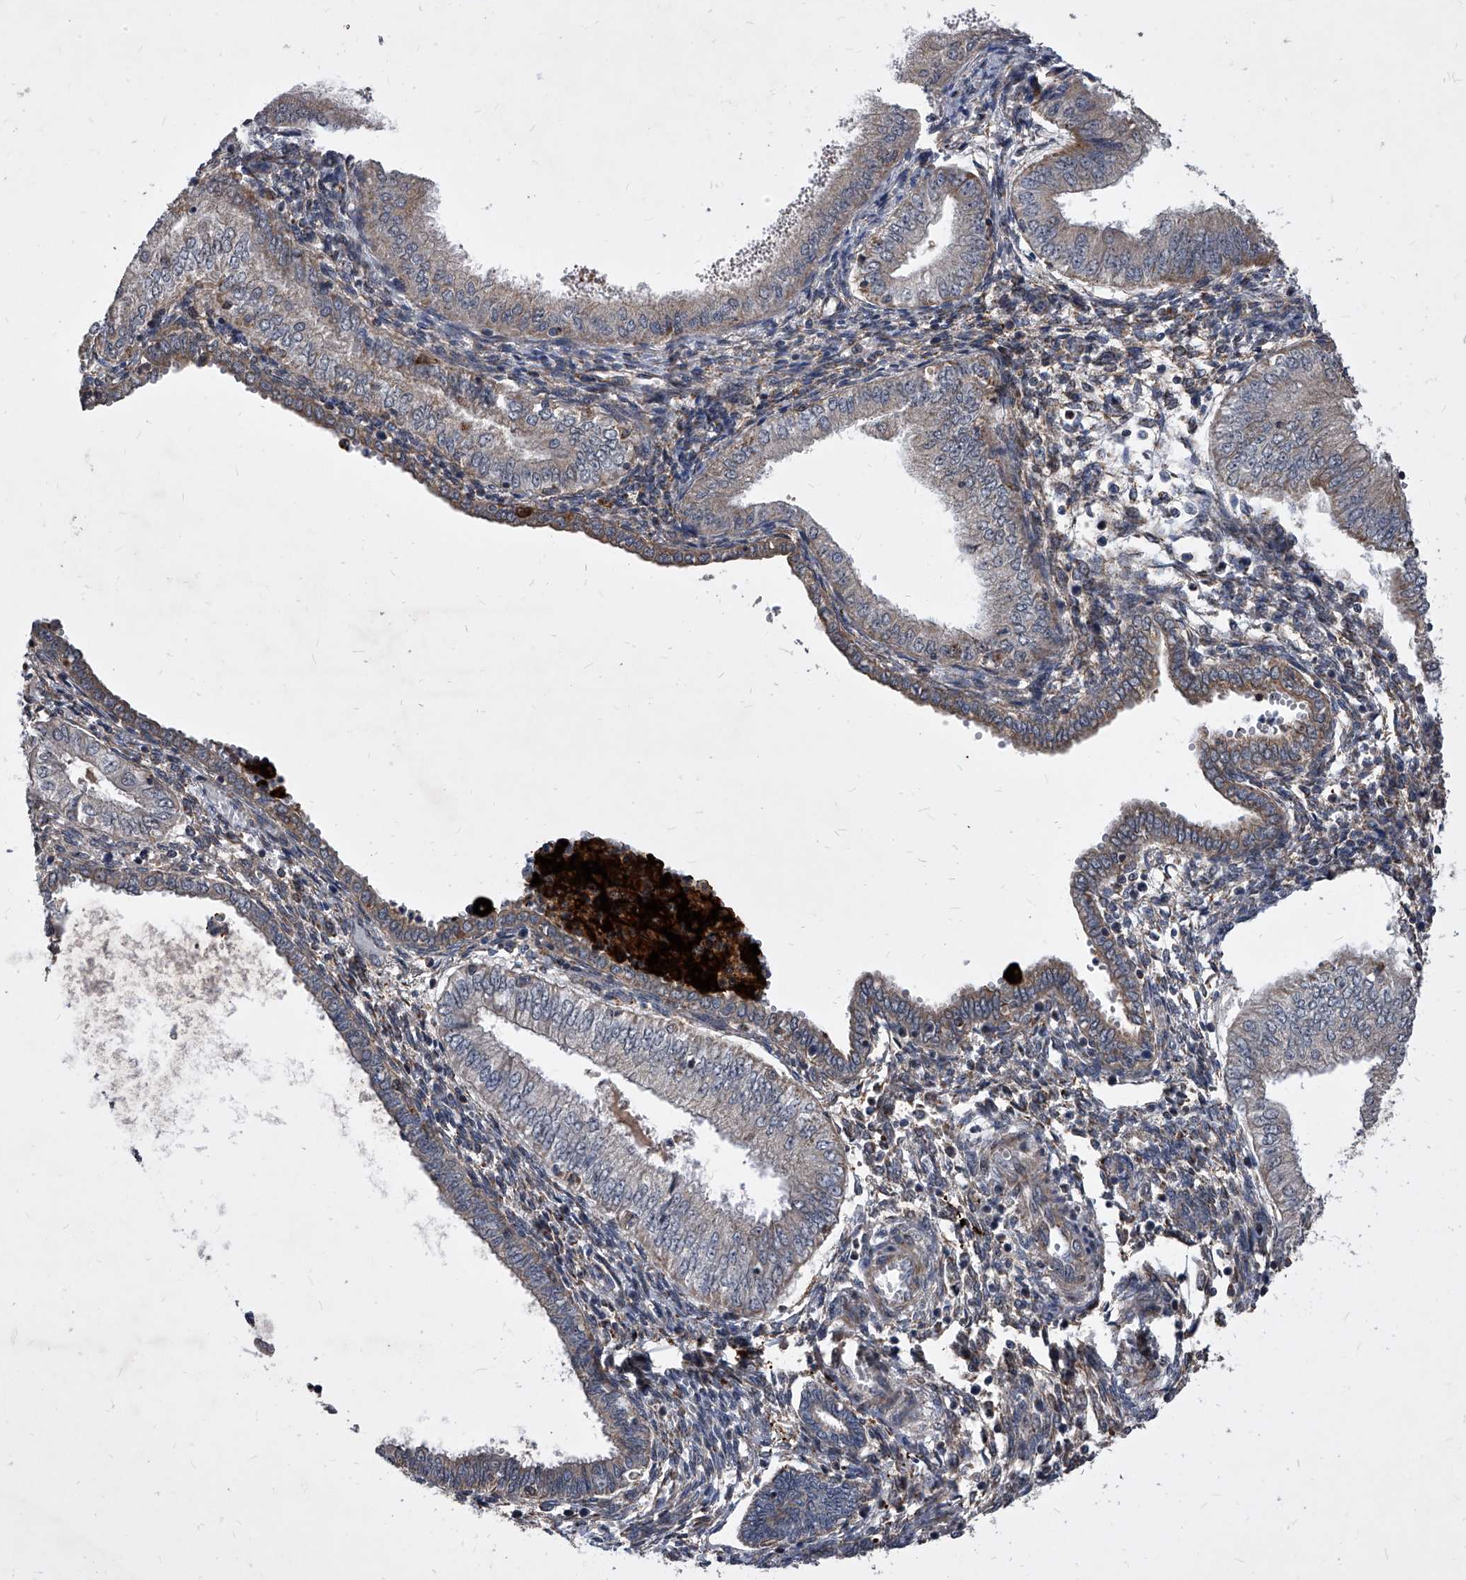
{"staining": {"intensity": "weak", "quantity": "25%-75%", "location": "cytoplasmic/membranous"}, "tissue": "endometrial cancer", "cell_type": "Tumor cells", "image_type": "cancer", "snomed": [{"axis": "morphology", "description": "Normal tissue, NOS"}, {"axis": "morphology", "description": "Adenocarcinoma, NOS"}, {"axis": "topography", "description": "Endometrium"}], "caption": "Protein staining by immunohistochemistry reveals weak cytoplasmic/membranous positivity in approximately 25%-75% of tumor cells in endometrial adenocarcinoma. The protein of interest is shown in brown color, while the nuclei are stained blue.", "gene": "SOBP", "patient": {"sex": "female", "age": 53}}